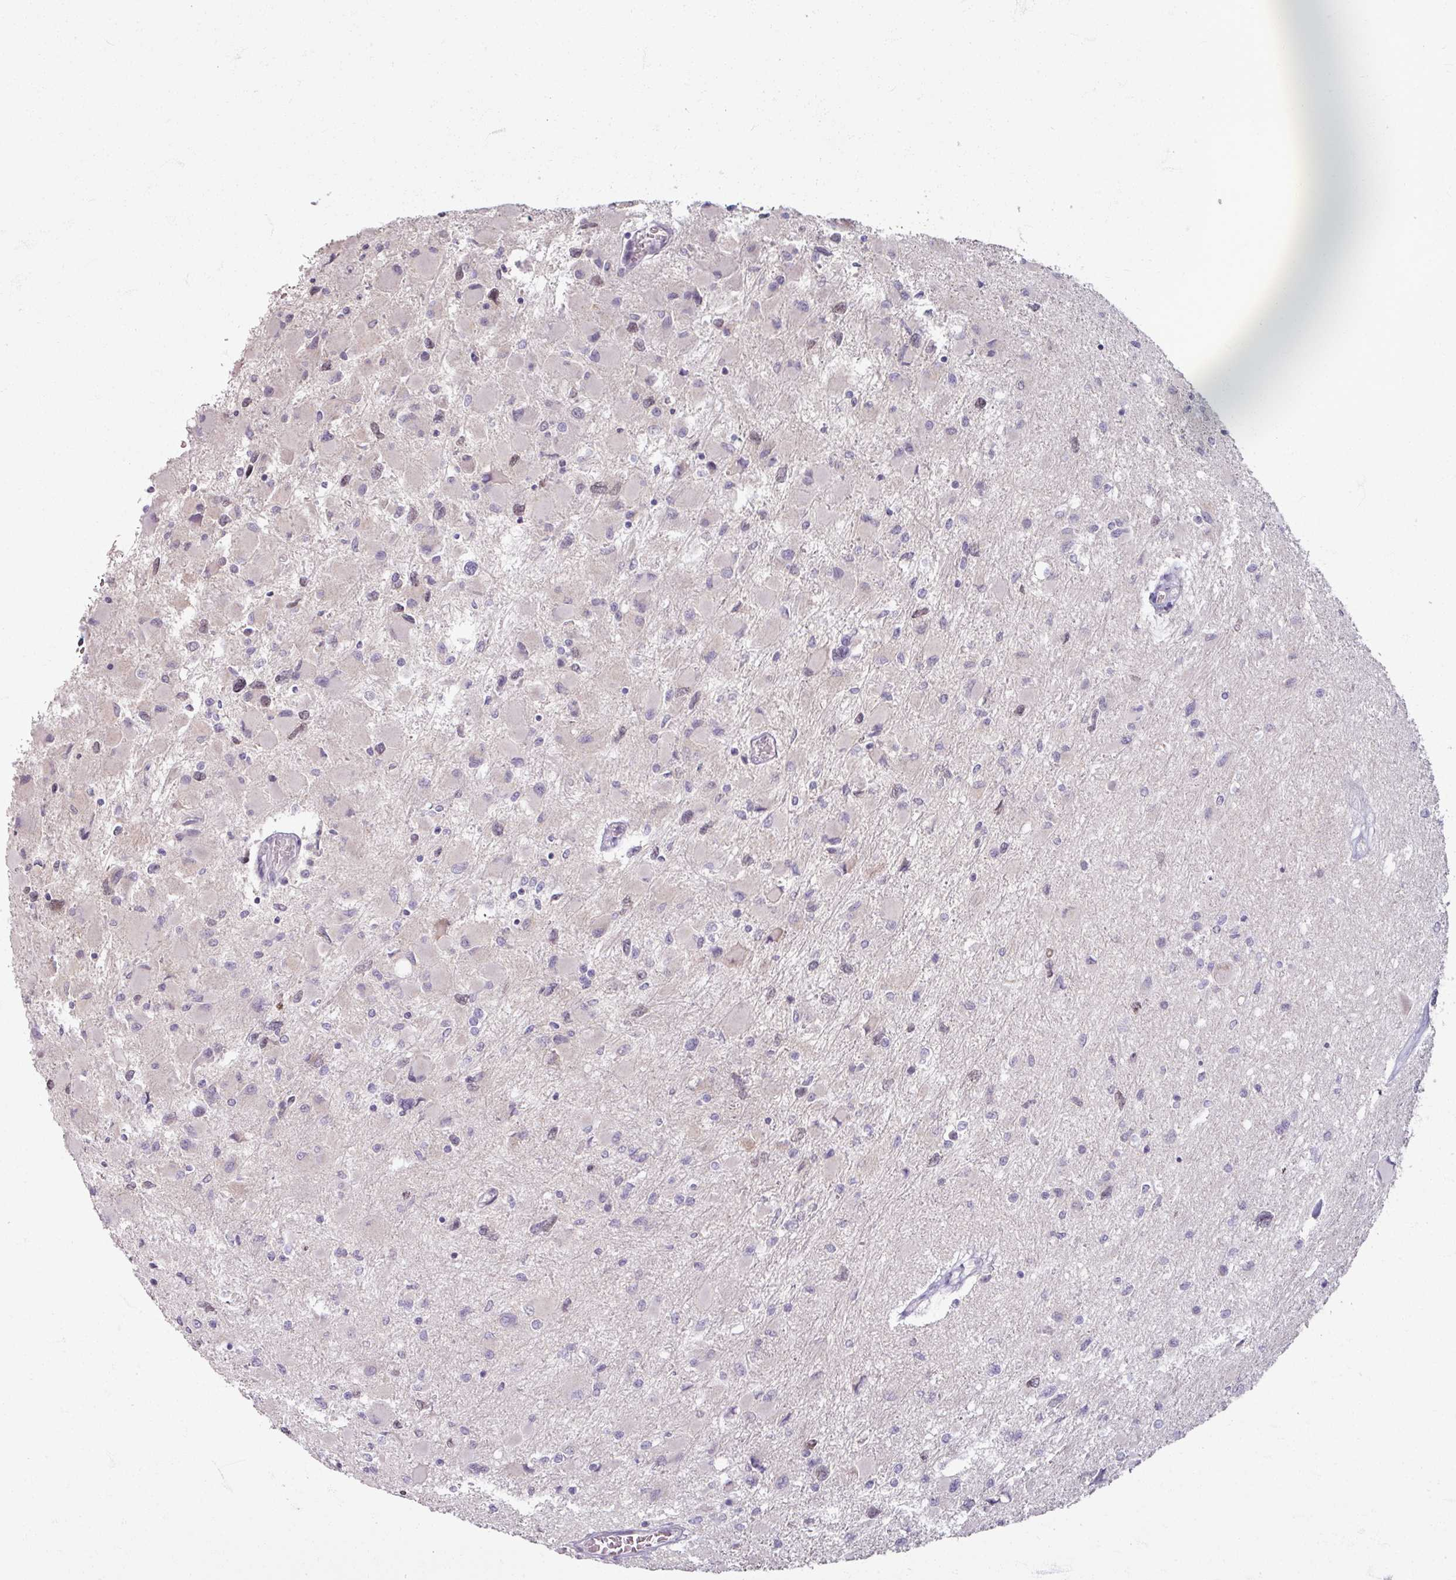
{"staining": {"intensity": "negative", "quantity": "none", "location": "none"}, "tissue": "glioma", "cell_type": "Tumor cells", "image_type": "cancer", "snomed": [{"axis": "morphology", "description": "Glioma, malignant, High grade"}, {"axis": "topography", "description": "Cerebral cortex"}], "caption": "IHC image of neoplastic tissue: high-grade glioma (malignant) stained with DAB (3,3'-diaminobenzidine) exhibits no significant protein positivity in tumor cells. Brightfield microscopy of IHC stained with DAB (brown) and hematoxylin (blue), captured at high magnification.", "gene": "SOX11", "patient": {"sex": "female", "age": 36}}